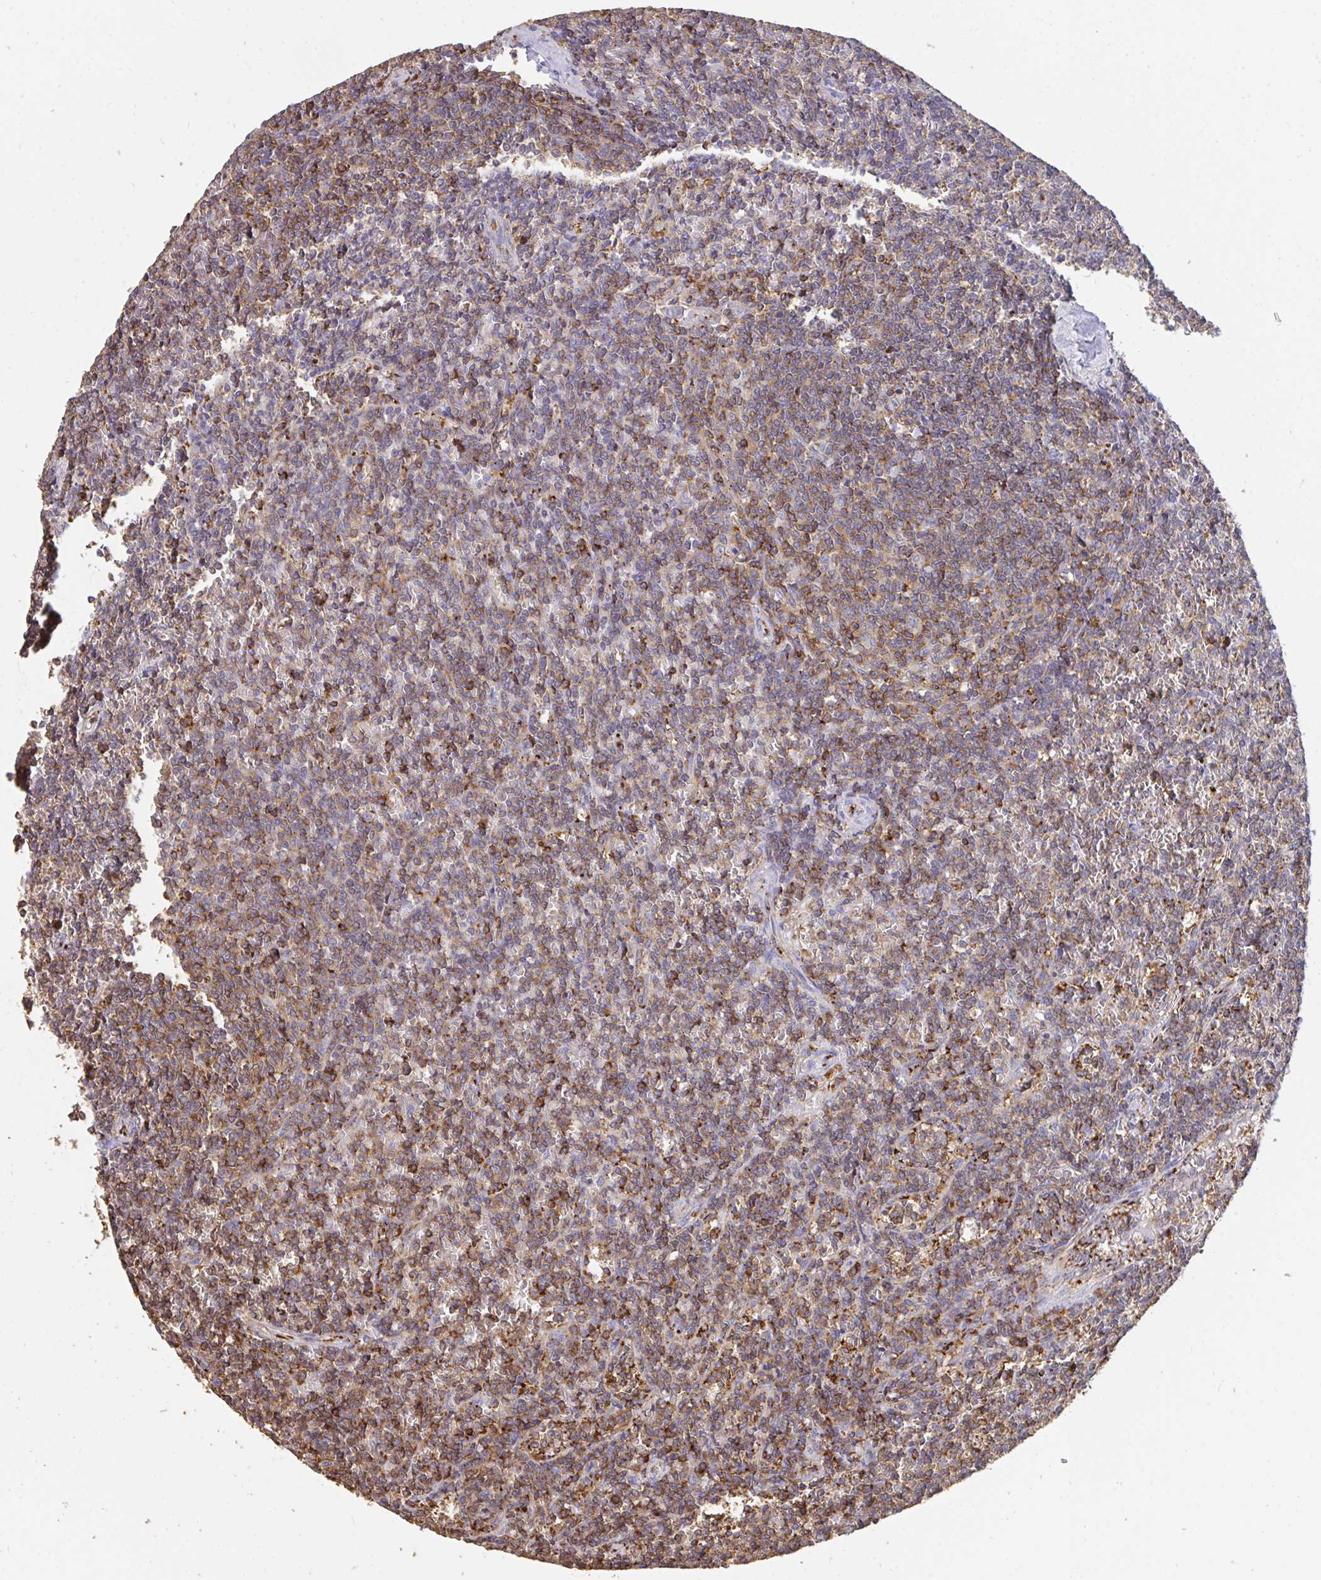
{"staining": {"intensity": "moderate", "quantity": "25%-75%", "location": "cytoplasmic/membranous"}, "tissue": "lymphoma", "cell_type": "Tumor cells", "image_type": "cancer", "snomed": [{"axis": "morphology", "description": "Malignant lymphoma, non-Hodgkin's type, Low grade"}, {"axis": "topography", "description": "Spleen"}], "caption": "This histopathology image reveals immunohistochemistry staining of malignant lymphoma, non-Hodgkin's type (low-grade), with medium moderate cytoplasmic/membranous staining in approximately 25%-75% of tumor cells.", "gene": "CFL1", "patient": {"sex": "male", "age": 78}}